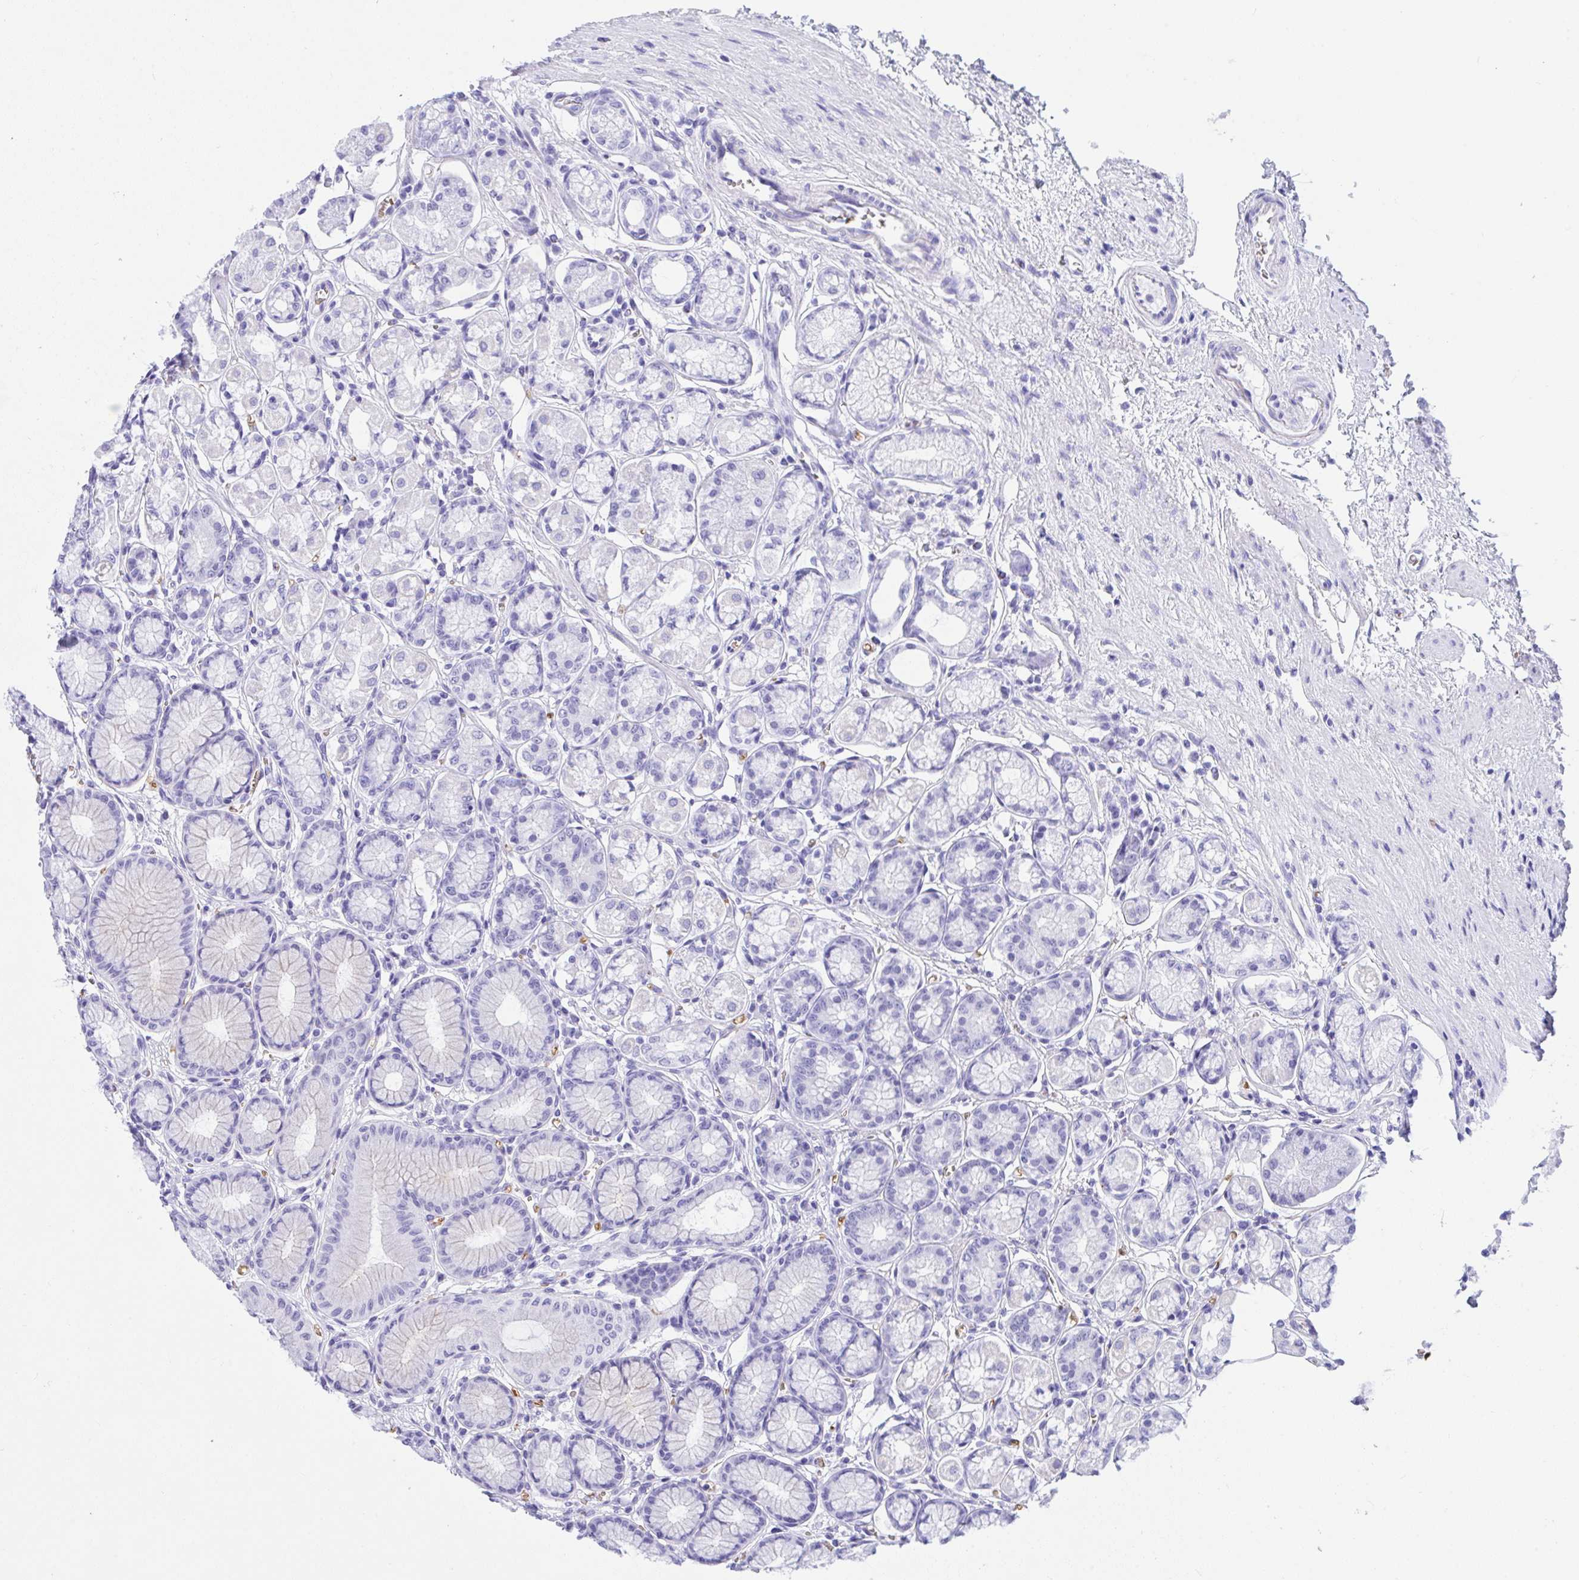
{"staining": {"intensity": "moderate", "quantity": "<25%", "location": "cytoplasmic/membranous"}, "tissue": "stomach", "cell_type": "Glandular cells", "image_type": "normal", "snomed": [{"axis": "morphology", "description": "Normal tissue, NOS"}, {"axis": "topography", "description": "Stomach"}, {"axis": "topography", "description": "Stomach, lower"}], "caption": "A high-resolution histopathology image shows immunohistochemistry staining of unremarkable stomach, which demonstrates moderate cytoplasmic/membranous positivity in about <25% of glandular cells. (Stains: DAB in brown, nuclei in blue, Microscopy: brightfield microscopy at high magnification).", "gene": "ANK1", "patient": {"sex": "male", "age": 76}}